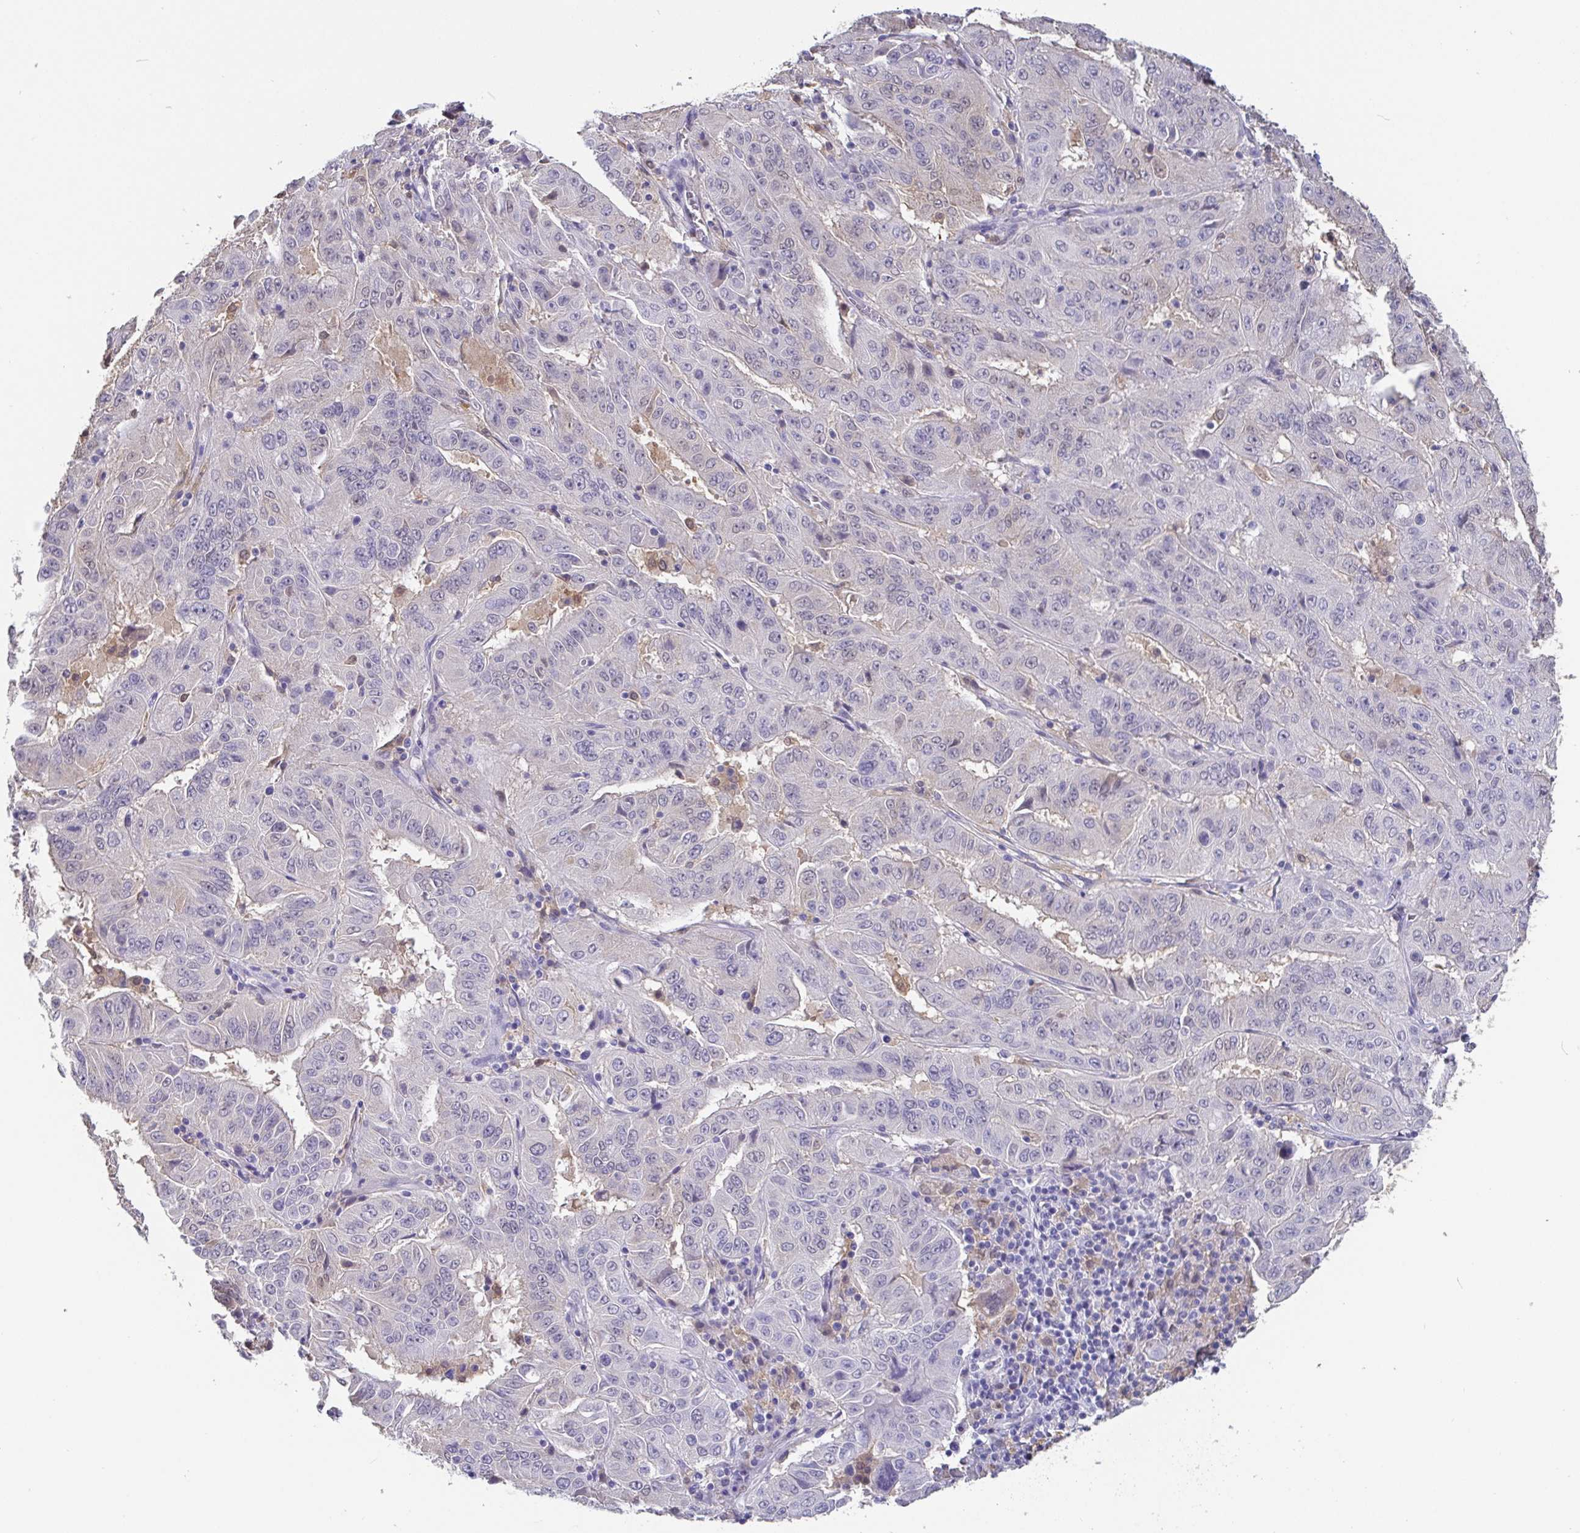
{"staining": {"intensity": "negative", "quantity": "none", "location": "none"}, "tissue": "pancreatic cancer", "cell_type": "Tumor cells", "image_type": "cancer", "snomed": [{"axis": "morphology", "description": "Adenocarcinoma, NOS"}, {"axis": "topography", "description": "Pancreas"}], "caption": "Tumor cells show no significant protein staining in pancreatic cancer (adenocarcinoma).", "gene": "IDH1", "patient": {"sex": "male", "age": 63}}